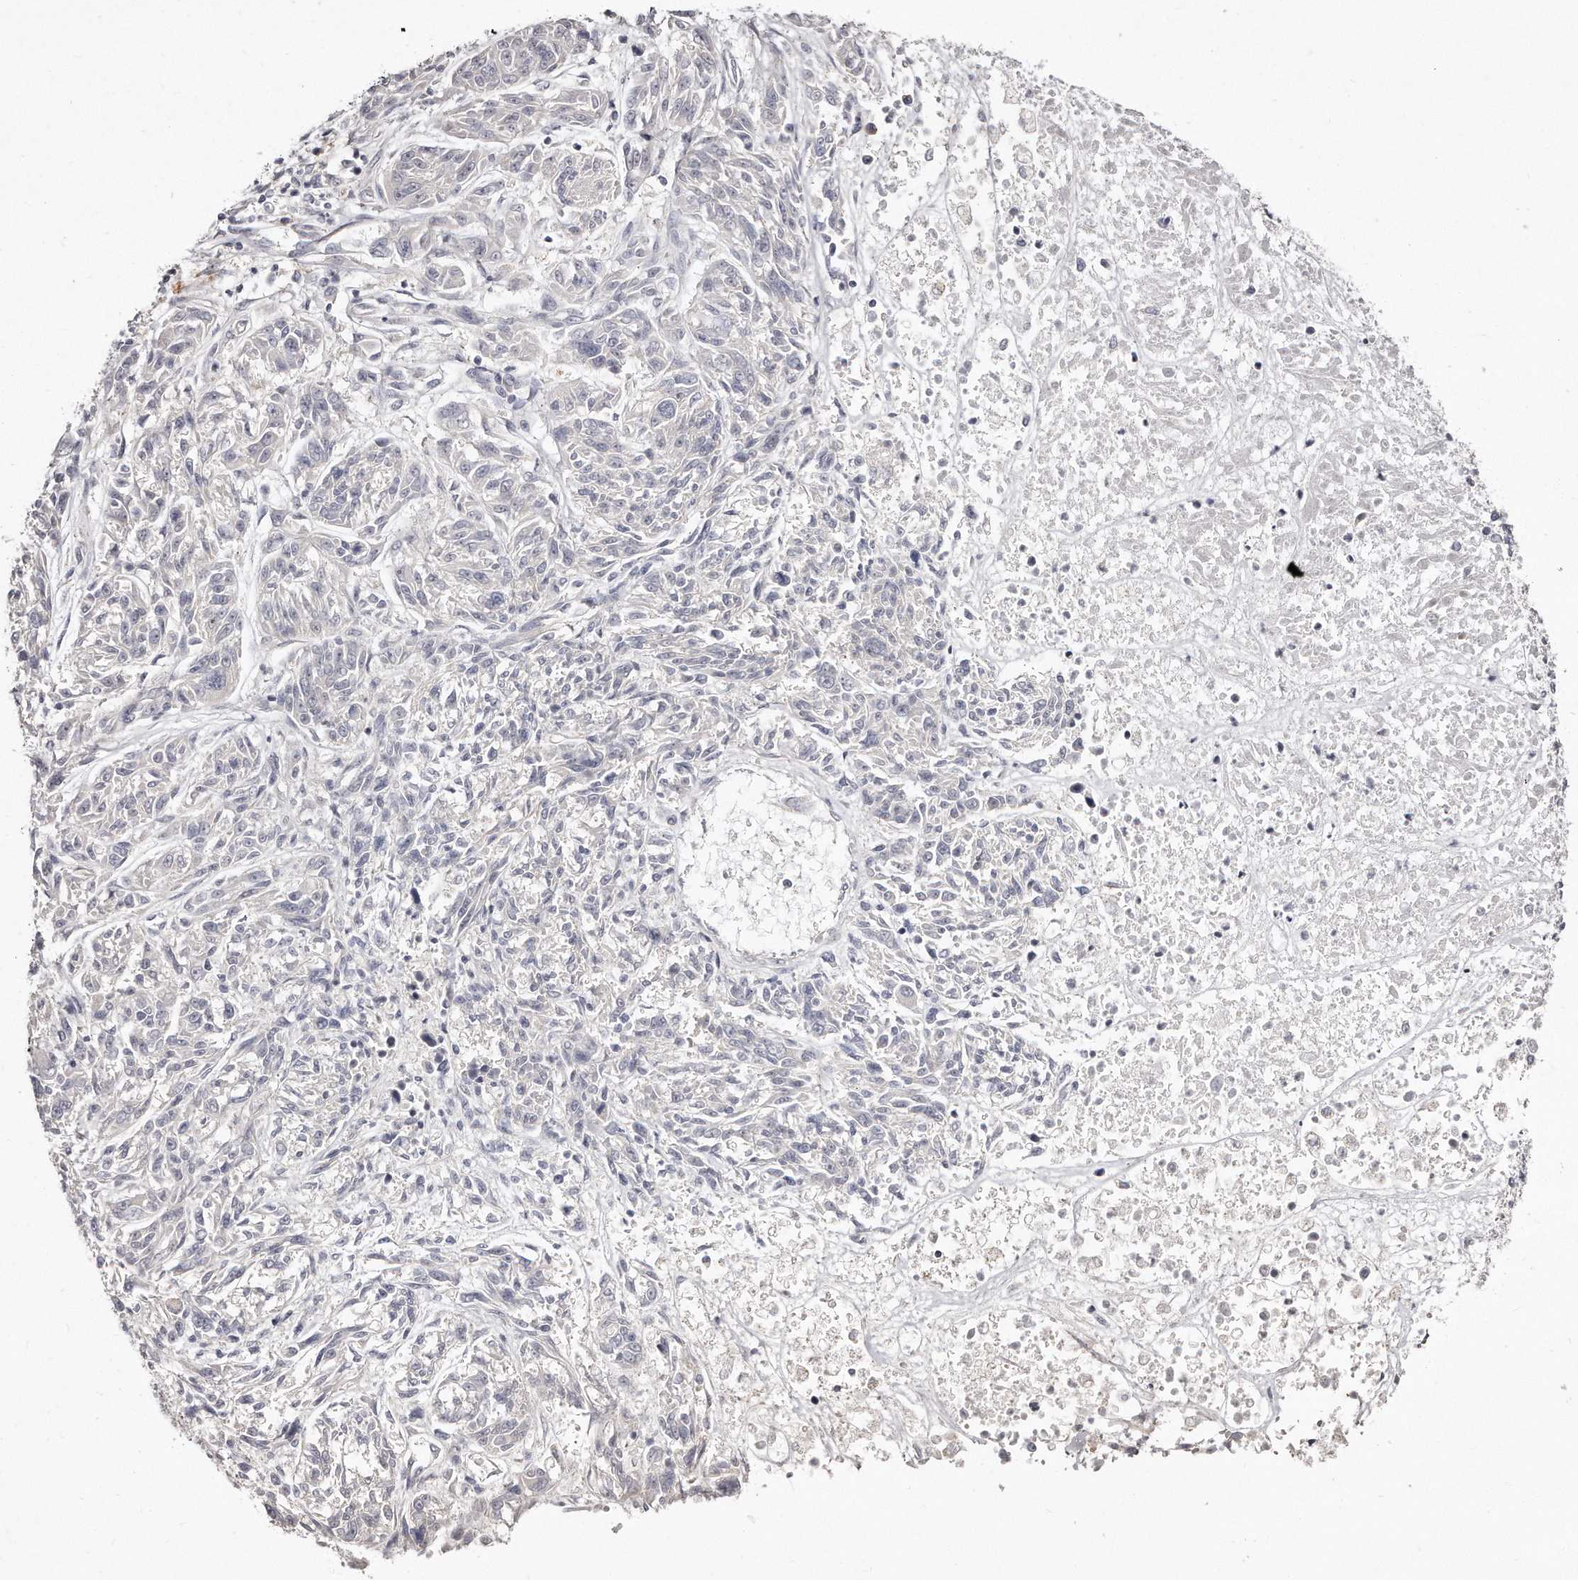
{"staining": {"intensity": "negative", "quantity": "none", "location": "none"}, "tissue": "melanoma", "cell_type": "Tumor cells", "image_type": "cancer", "snomed": [{"axis": "morphology", "description": "Malignant melanoma, NOS"}, {"axis": "topography", "description": "Skin"}], "caption": "Immunohistochemical staining of human melanoma shows no significant positivity in tumor cells.", "gene": "TTLL4", "patient": {"sex": "male", "age": 53}}